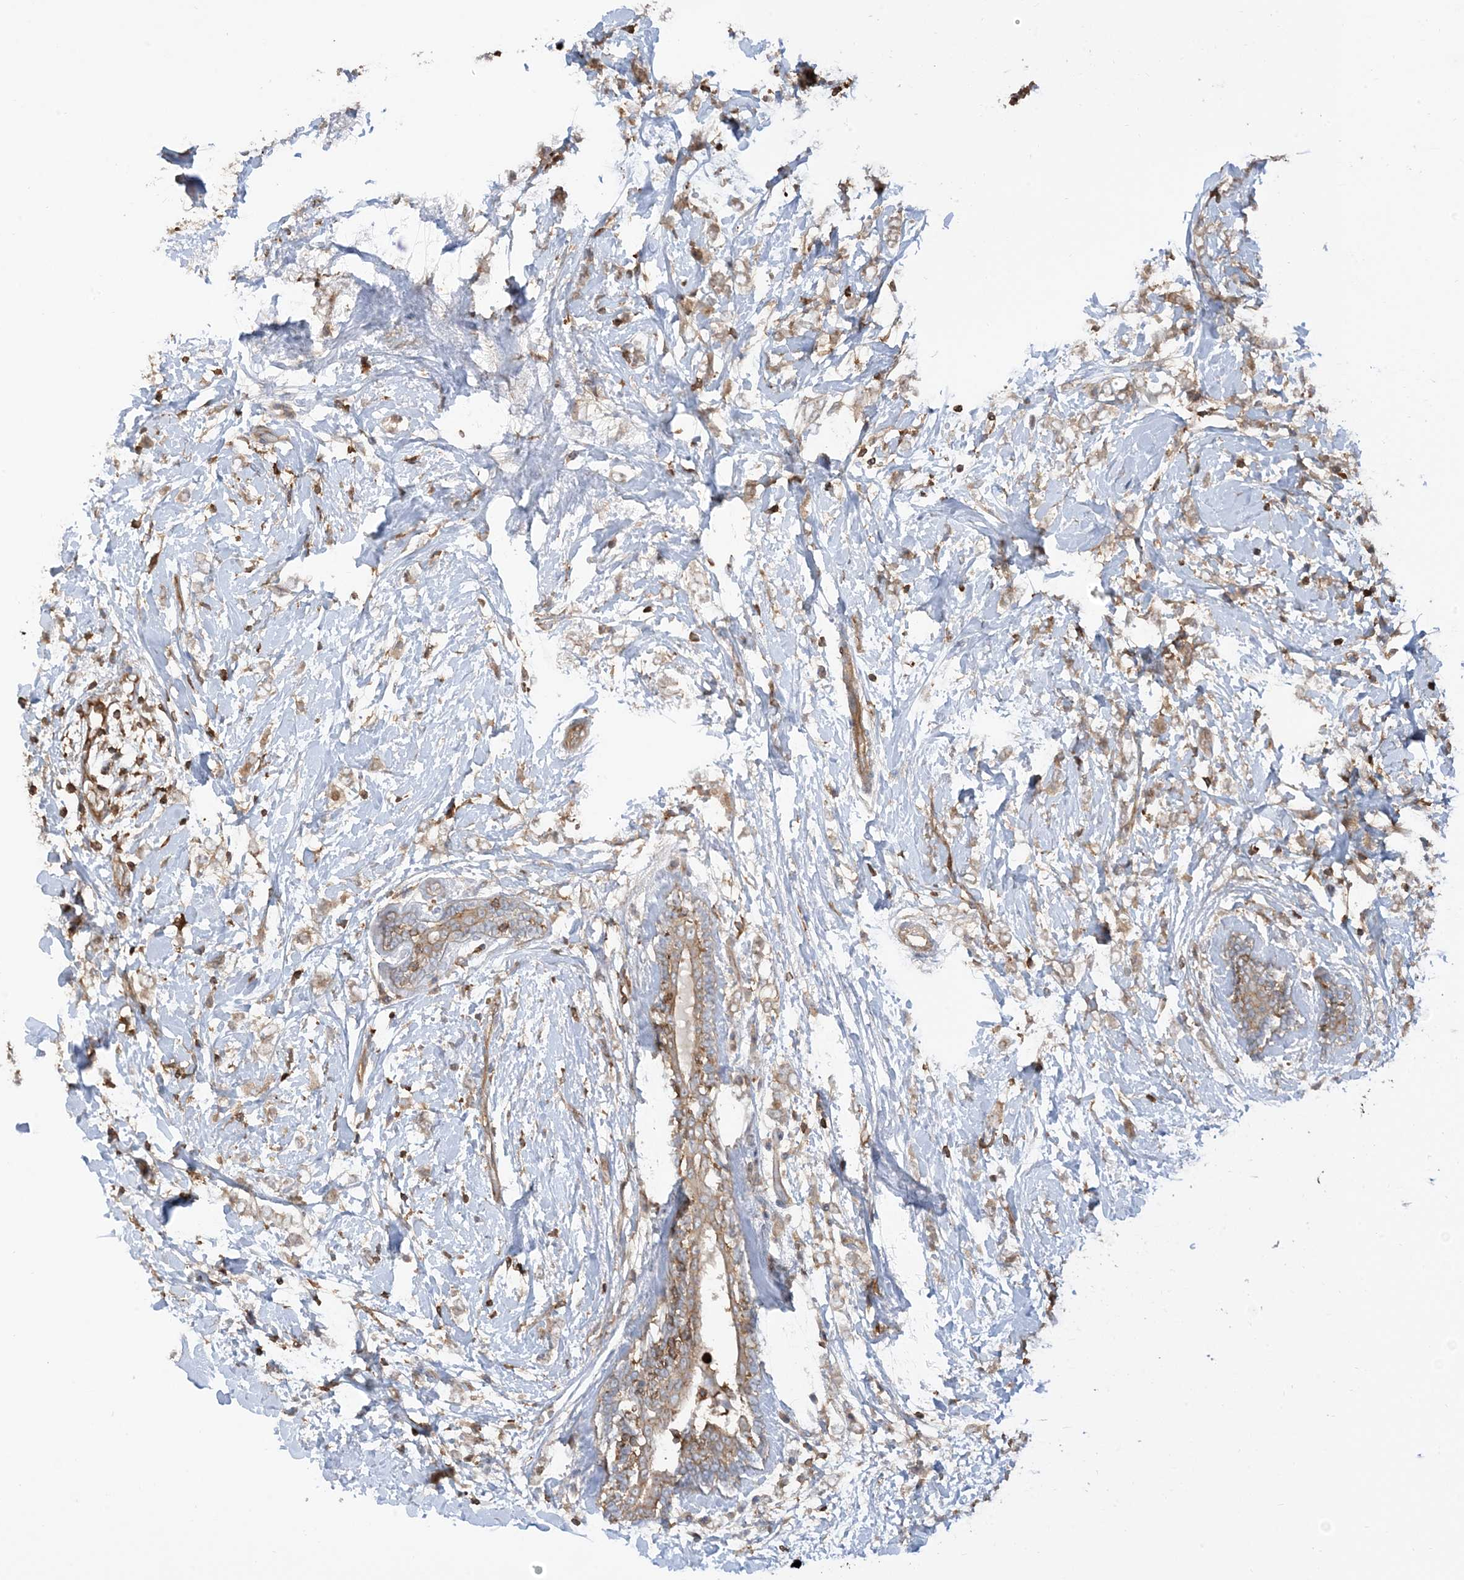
{"staining": {"intensity": "weak", "quantity": ">75%", "location": "cytoplasmic/membranous"}, "tissue": "breast cancer", "cell_type": "Tumor cells", "image_type": "cancer", "snomed": [{"axis": "morphology", "description": "Normal tissue, NOS"}, {"axis": "morphology", "description": "Lobular carcinoma"}, {"axis": "topography", "description": "Breast"}], "caption": "Protein staining shows weak cytoplasmic/membranous expression in approximately >75% of tumor cells in breast cancer (lobular carcinoma).", "gene": "CAPZB", "patient": {"sex": "female", "age": 47}}